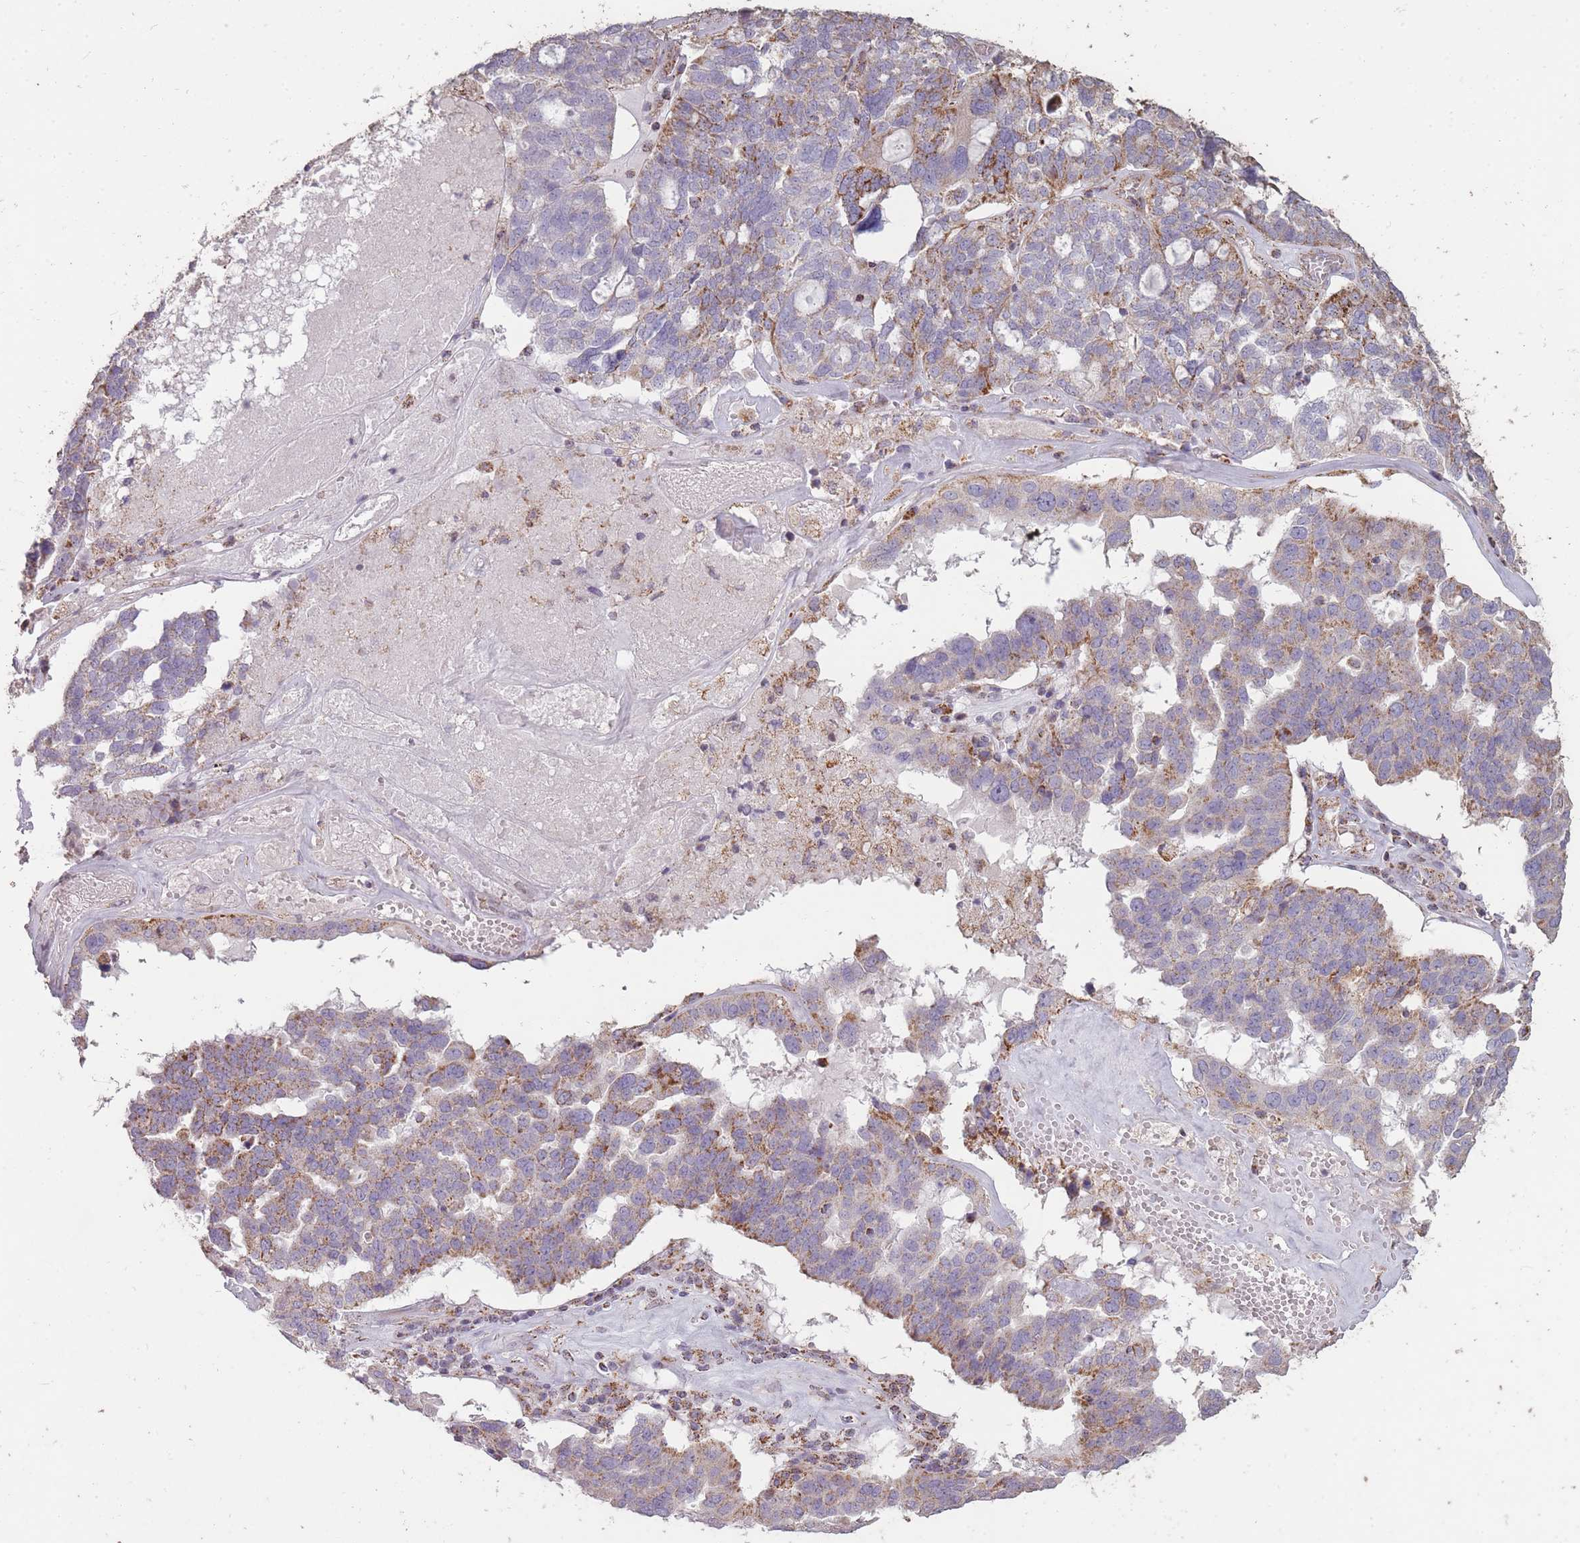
{"staining": {"intensity": "strong", "quantity": "<25%", "location": "cytoplasmic/membranous"}, "tissue": "ovarian cancer", "cell_type": "Tumor cells", "image_type": "cancer", "snomed": [{"axis": "morphology", "description": "Cystadenocarcinoma, serous, NOS"}, {"axis": "topography", "description": "Ovary"}], "caption": "Protein staining shows strong cytoplasmic/membranous positivity in approximately <25% of tumor cells in serous cystadenocarcinoma (ovarian).", "gene": "CNOT8", "patient": {"sex": "female", "age": 59}}